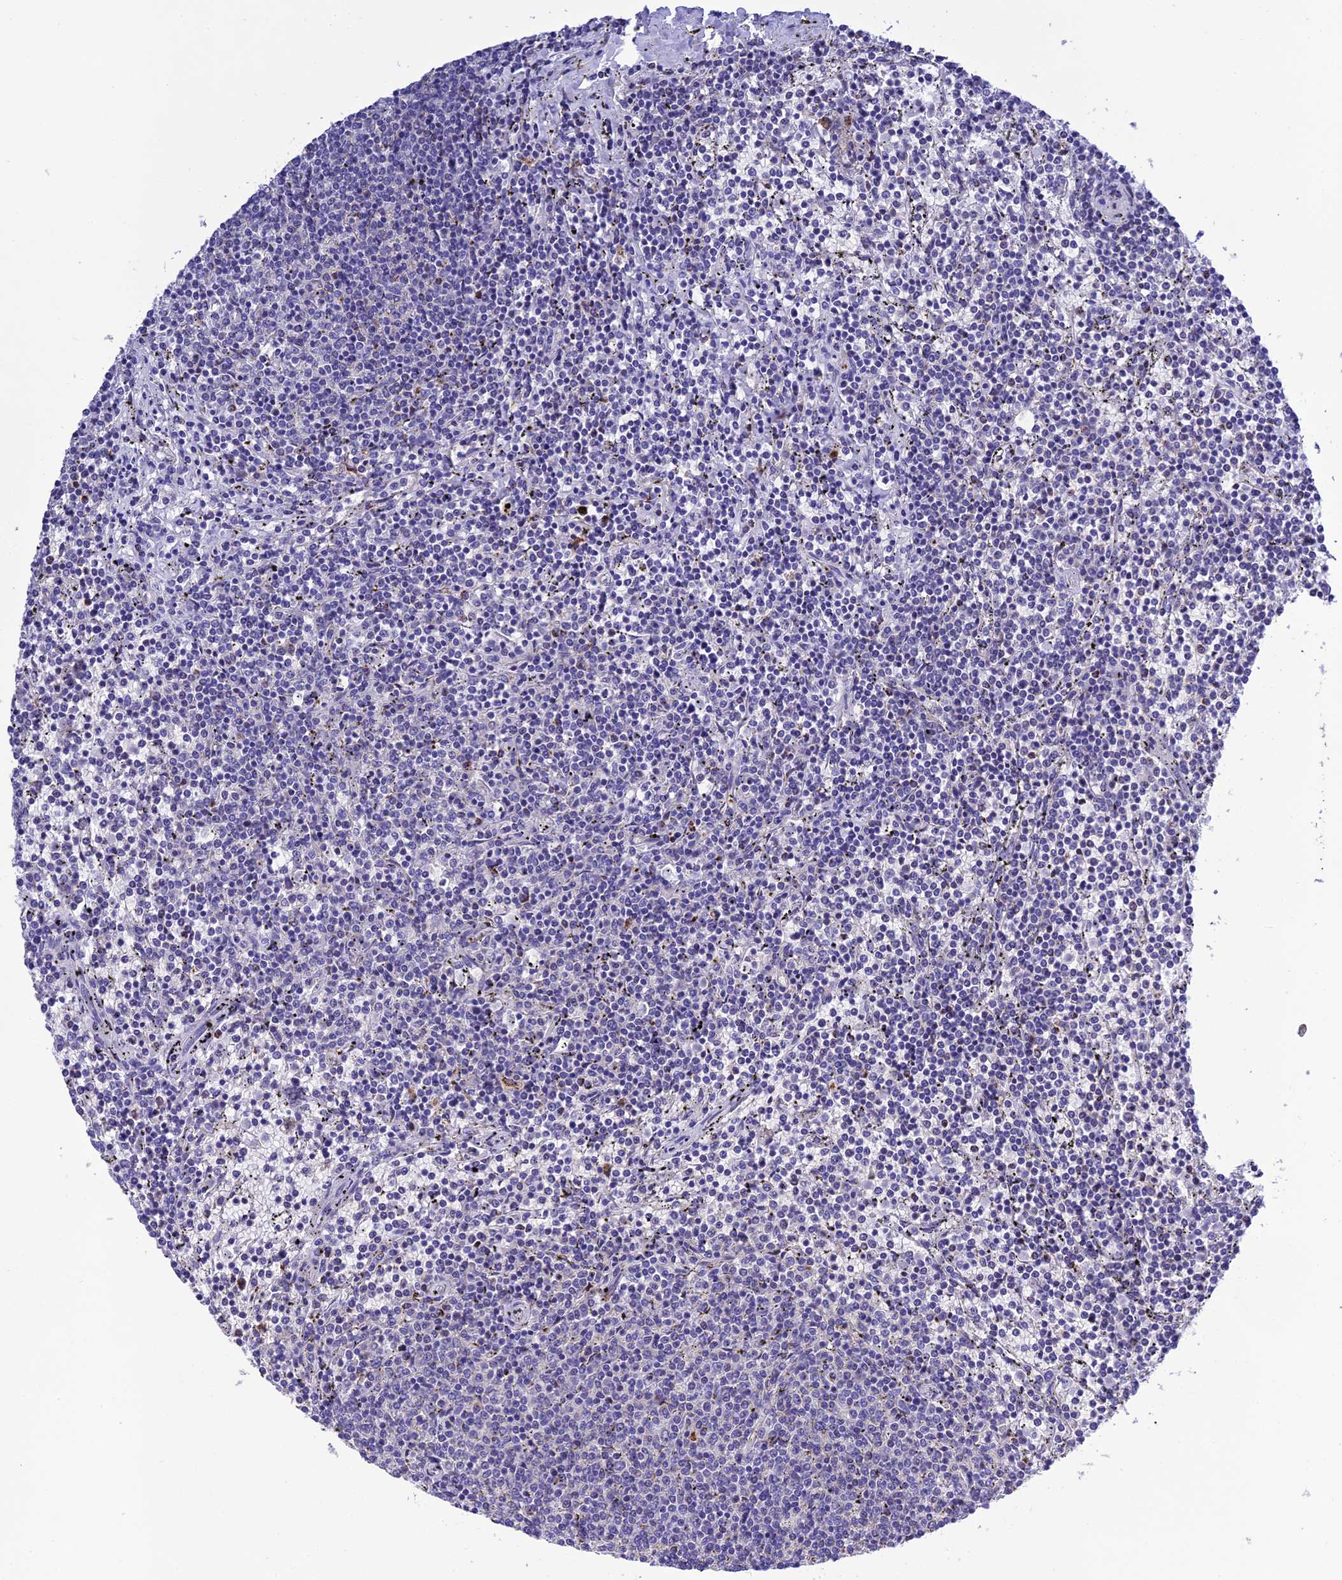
{"staining": {"intensity": "negative", "quantity": "none", "location": "none"}, "tissue": "lymphoma", "cell_type": "Tumor cells", "image_type": "cancer", "snomed": [{"axis": "morphology", "description": "Malignant lymphoma, non-Hodgkin's type, Low grade"}, {"axis": "topography", "description": "Spleen"}], "caption": "There is no significant positivity in tumor cells of low-grade malignant lymphoma, non-Hodgkin's type. The staining is performed using DAB (3,3'-diaminobenzidine) brown chromogen with nuclei counter-stained in using hematoxylin.", "gene": "MS4A5", "patient": {"sex": "female", "age": 50}}